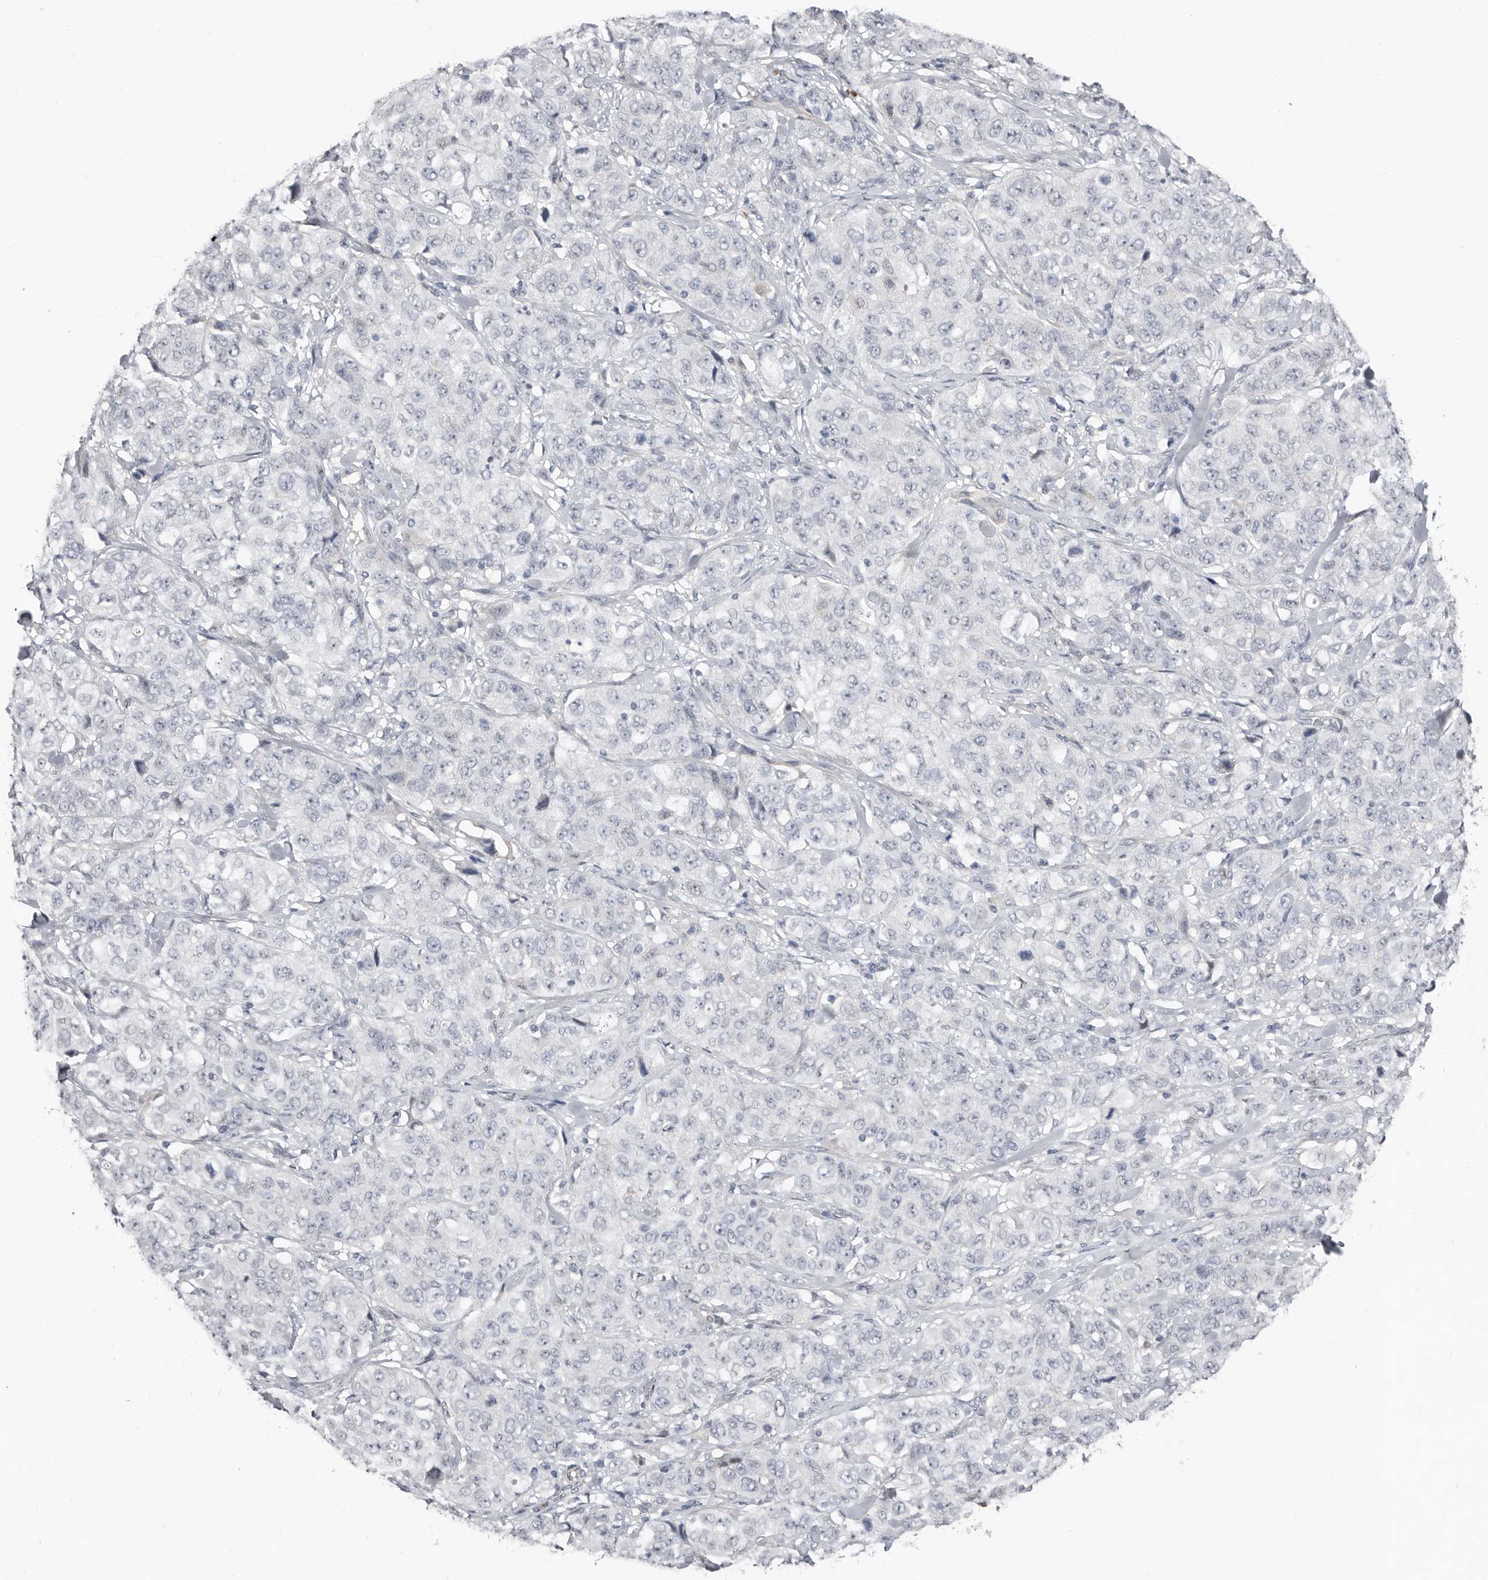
{"staining": {"intensity": "negative", "quantity": "none", "location": "none"}, "tissue": "stomach cancer", "cell_type": "Tumor cells", "image_type": "cancer", "snomed": [{"axis": "morphology", "description": "Adenocarcinoma, NOS"}, {"axis": "topography", "description": "Stomach"}], "caption": "Immunohistochemical staining of human adenocarcinoma (stomach) shows no significant staining in tumor cells. (DAB (3,3'-diaminobenzidine) IHC visualized using brightfield microscopy, high magnification).", "gene": "ASRGL1", "patient": {"sex": "male", "age": 48}}